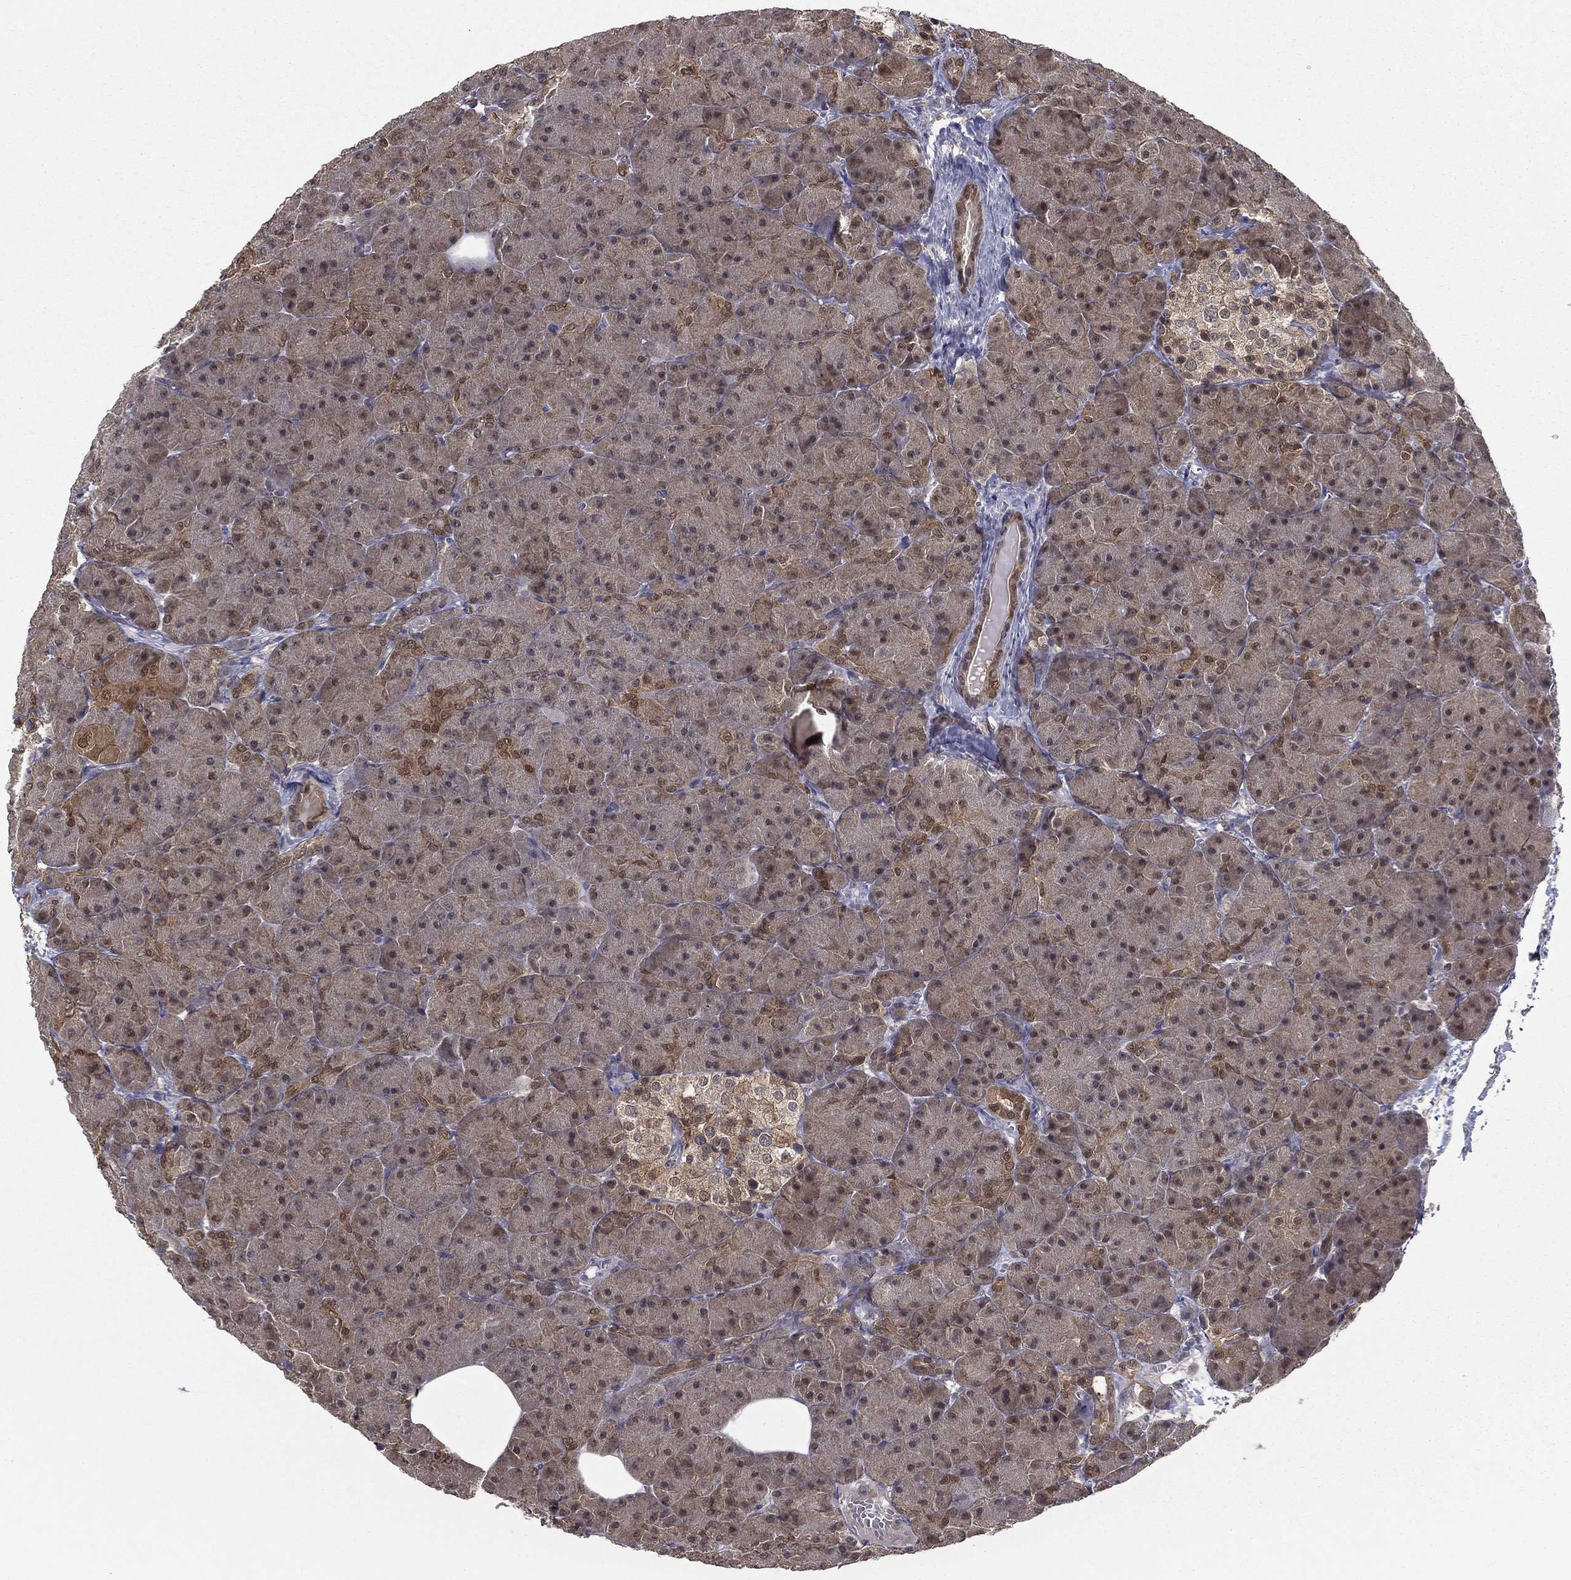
{"staining": {"intensity": "moderate", "quantity": "<25%", "location": "cytoplasmic/membranous,nuclear"}, "tissue": "pancreas", "cell_type": "Exocrine glandular cells", "image_type": "normal", "snomed": [{"axis": "morphology", "description": "Normal tissue, NOS"}, {"axis": "topography", "description": "Pancreas"}], "caption": "Moderate cytoplasmic/membranous,nuclear protein positivity is seen in approximately <25% of exocrine glandular cells in pancreas. (Stains: DAB (3,3'-diaminobenzidine) in brown, nuclei in blue, Microscopy: brightfield microscopy at high magnification).", "gene": "NIT2", "patient": {"sex": "male", "age": 61}}